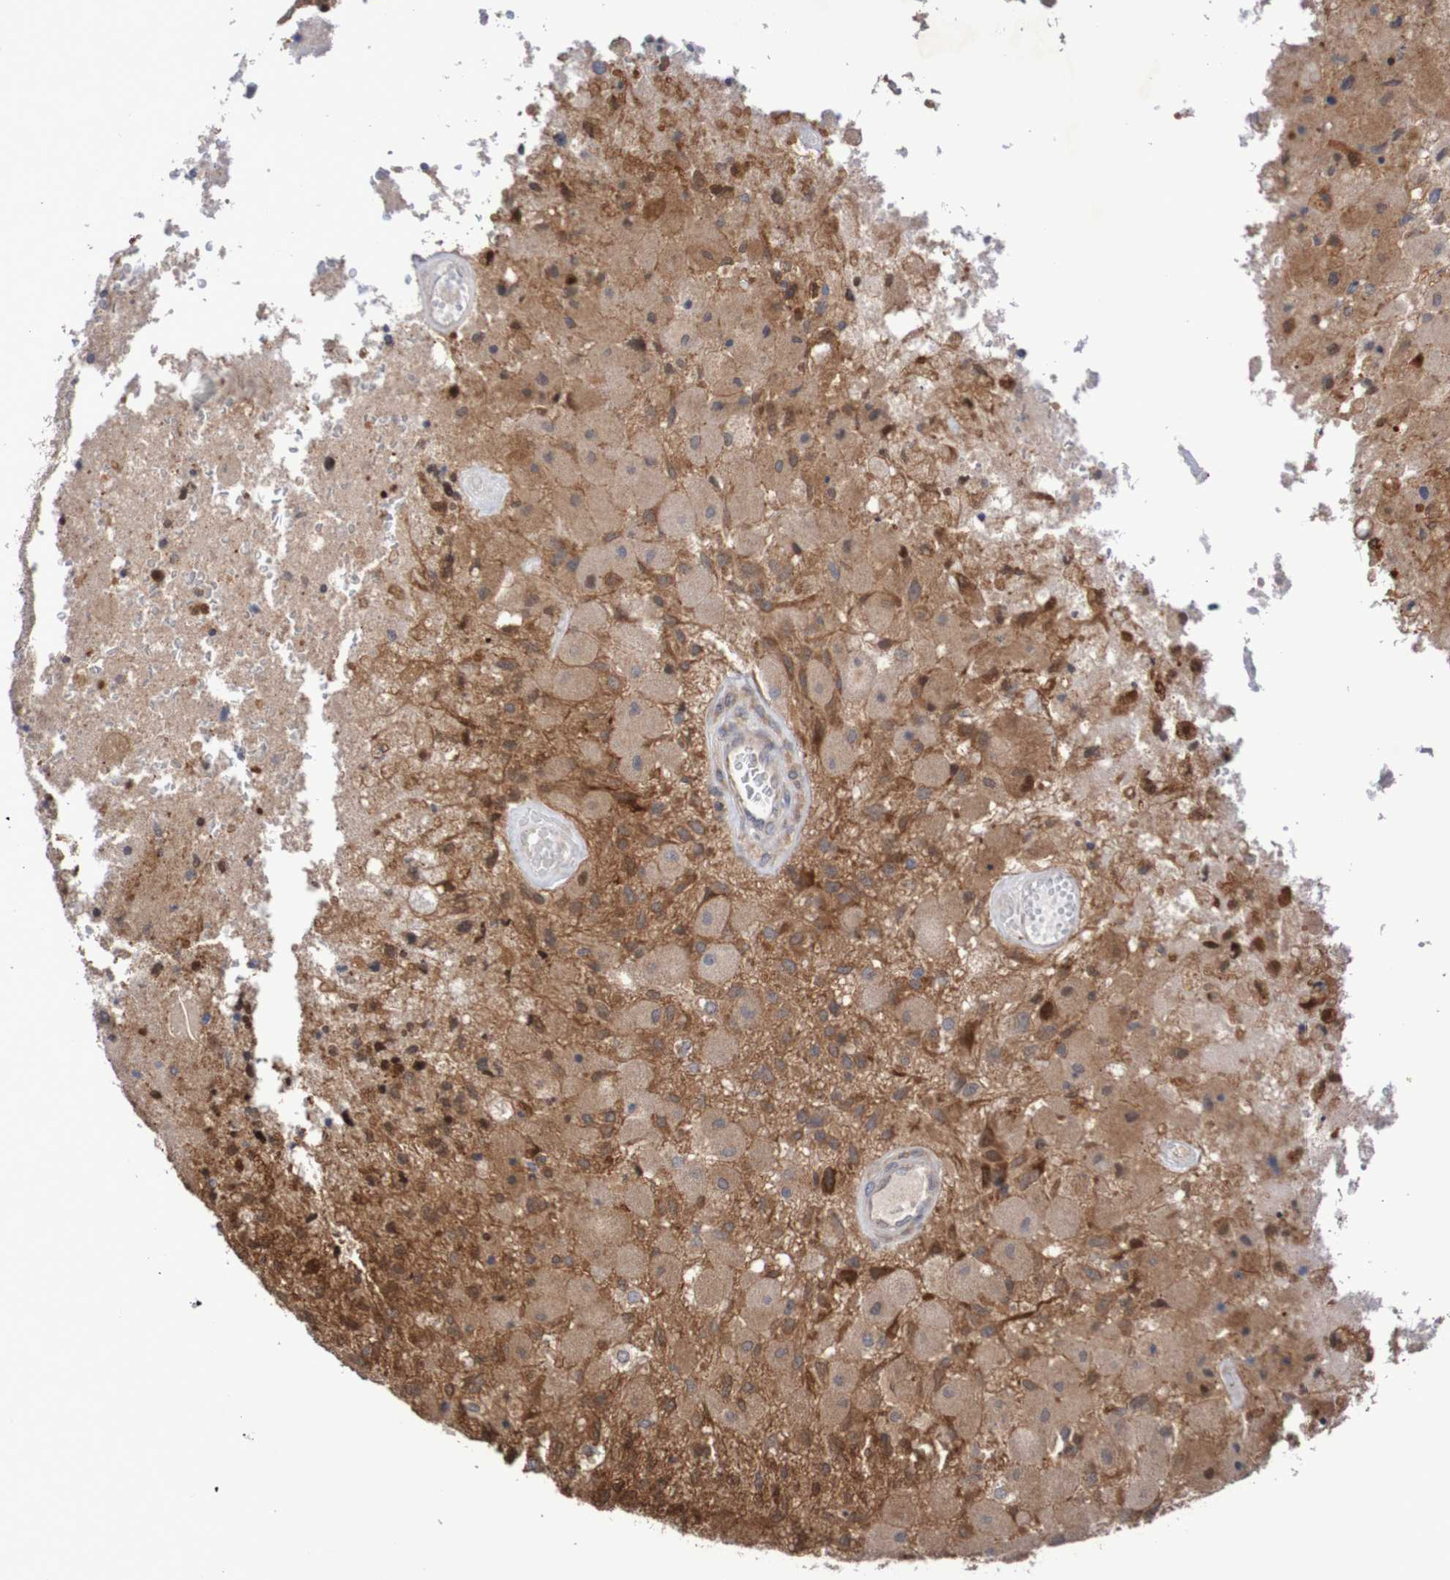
{"staining": {"intensity": "weak", "quantity": ">75%", "location": "cytoplasmic/membranous"}, "tissue": "glioma", "cell_type": "Tumor cells", "image_type": "cancer", "snomed": [{"axis": "morphology", "description": "Normal tissue, NOS"}, {"axis": "morphology", "description": "Glioma, malignant, High grade"}, {"axis": "topography", "description": "Cerebral cortex"}], "caption": "Protein expression analysis of glioma reveals weak cytoplasmic/membranous expression in approximately >75% of tumor cells.", "gene": "C3orf18", "patient": {"sex": "male", "age": 77}}